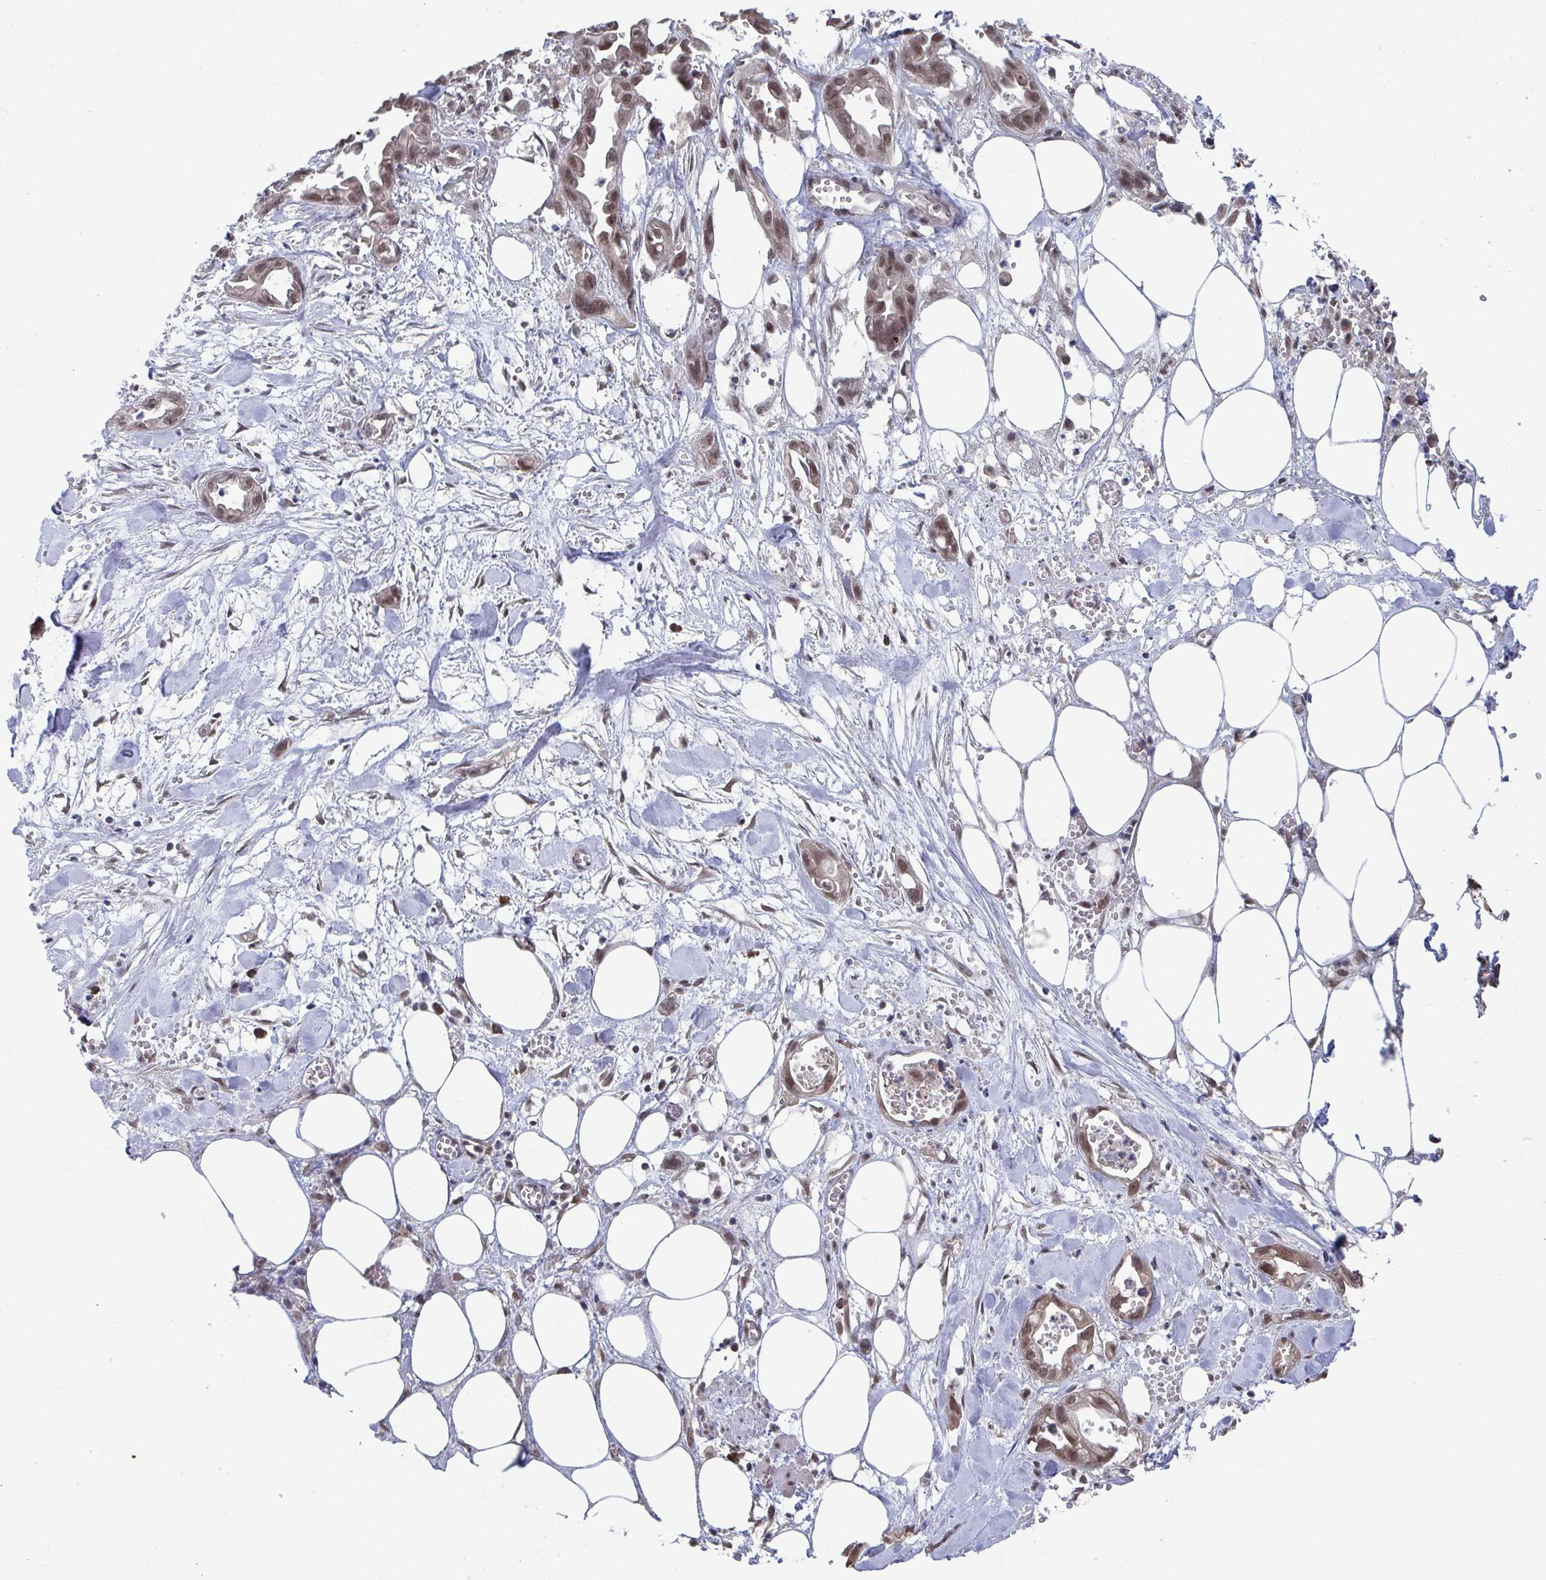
{"staining": {"intensity": "moderate", "quantity": ">75%", "location": "nuclear"}, "tissue": "pancreatic cancer", "cell_type": "Tumor cells", "image_type": "cancer", "snomed": [{"axis": "morphology", "description": "Adenocarcinoma, NOS"}, {"axis": "topography", "description": "Pancreas"}], "caption": "Immunohistochemistry (IHC) micrograph of pancreatic adenocarcinoma stained for a protein (brown), which reveals medium levels of moderate nuclear expression in about >75% of tumor cells.", "gene": "JMJD1C", "patient": {"sex": "female", "age": 73}}